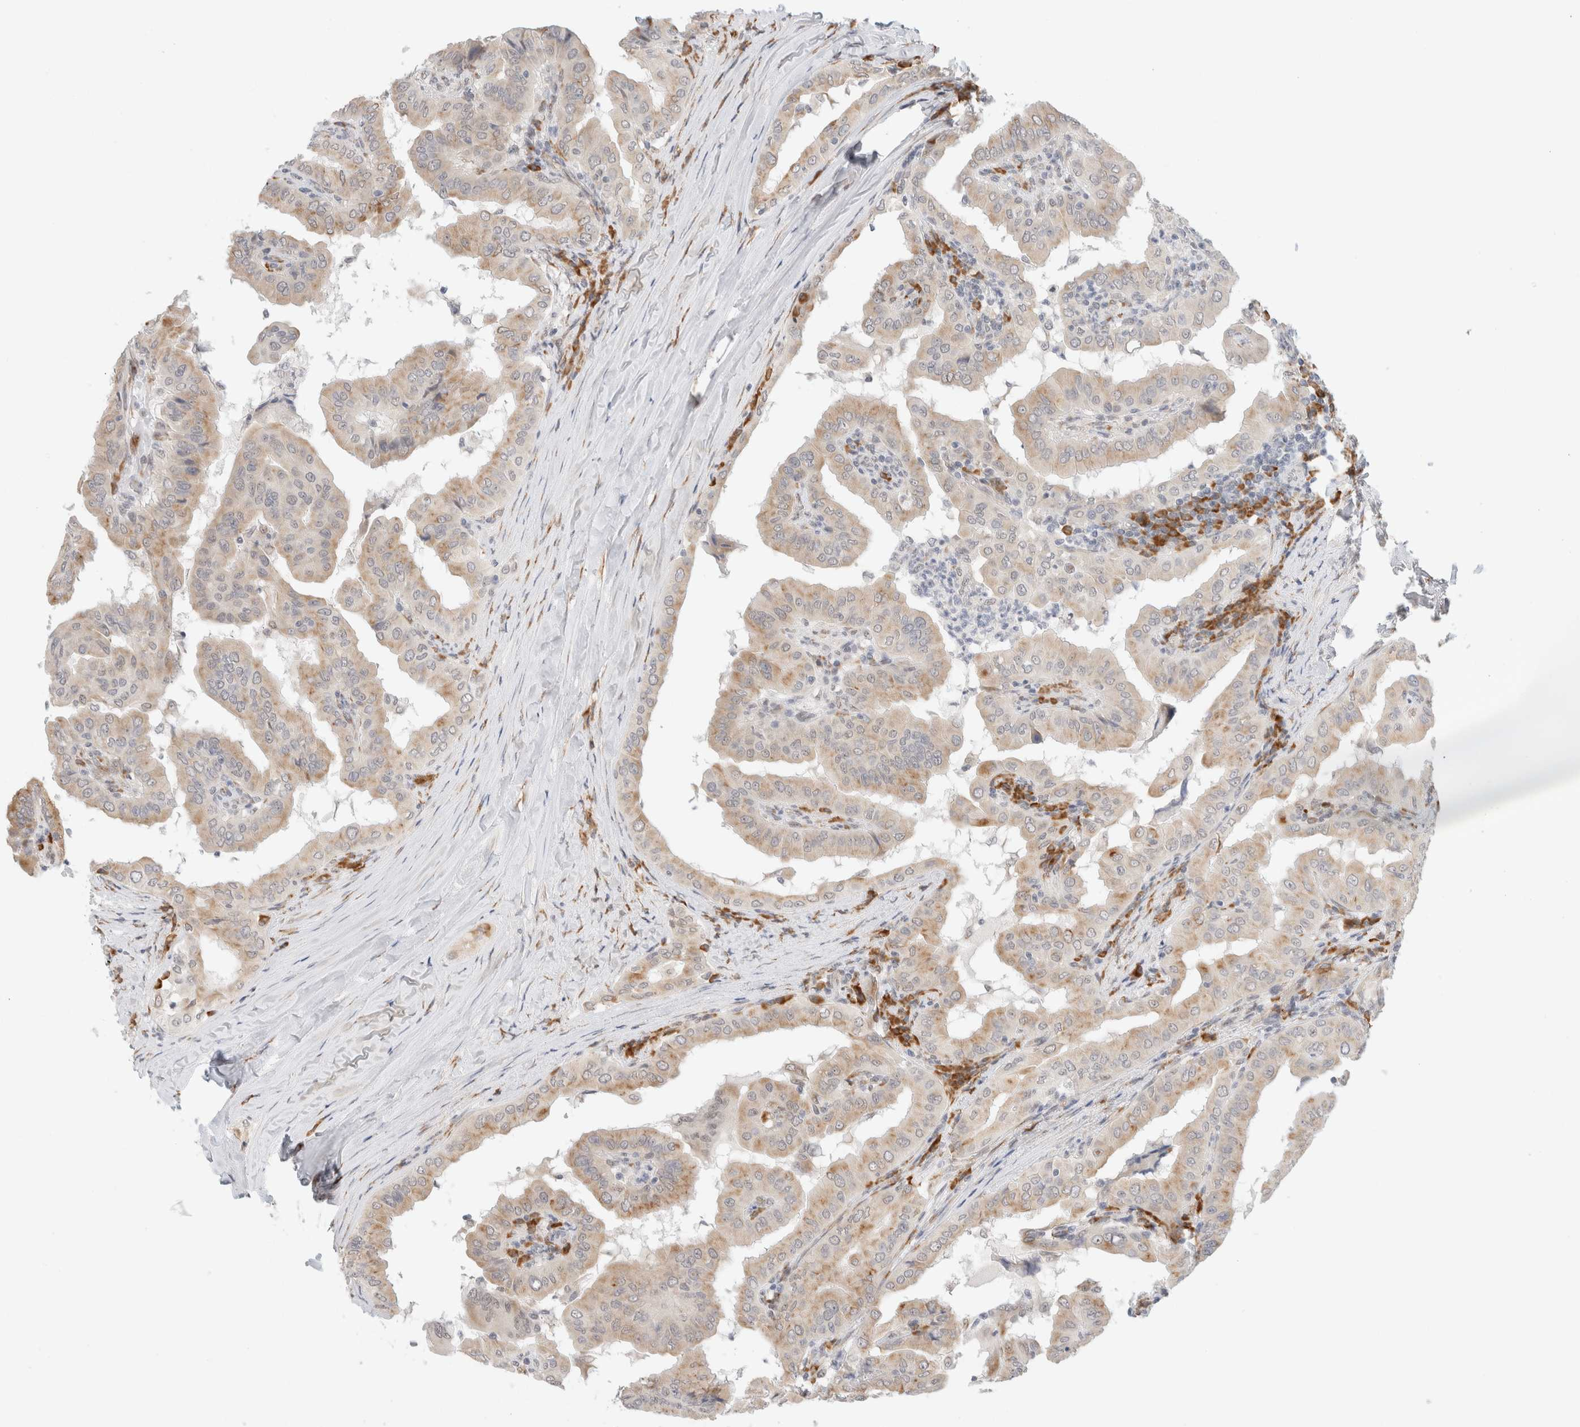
{"staining": {"intensity": "moderate", "quantity": "25%-75%", "location": "cytoplasmic/membranous"}, "tissue": "thyroid cancer", "cell_type": "Tumor cells", "image_type": "cancer", "snomed": [{"axis": "morphology", "description": "Papillary adenocarcinoma, NOS"}, {"axis": "topography", "description": "Thyroid gland"}], "caption": "This image displays immunohistochemistry (IHC) staining of human papillary adenocarcinoma (thyroid), with medium moderate cytoplasmic/membranous positivity in approximately 25%-75% of tumor cells.", "gene": "HDLBP", "patient": {"sex": "male", "age": 33}}